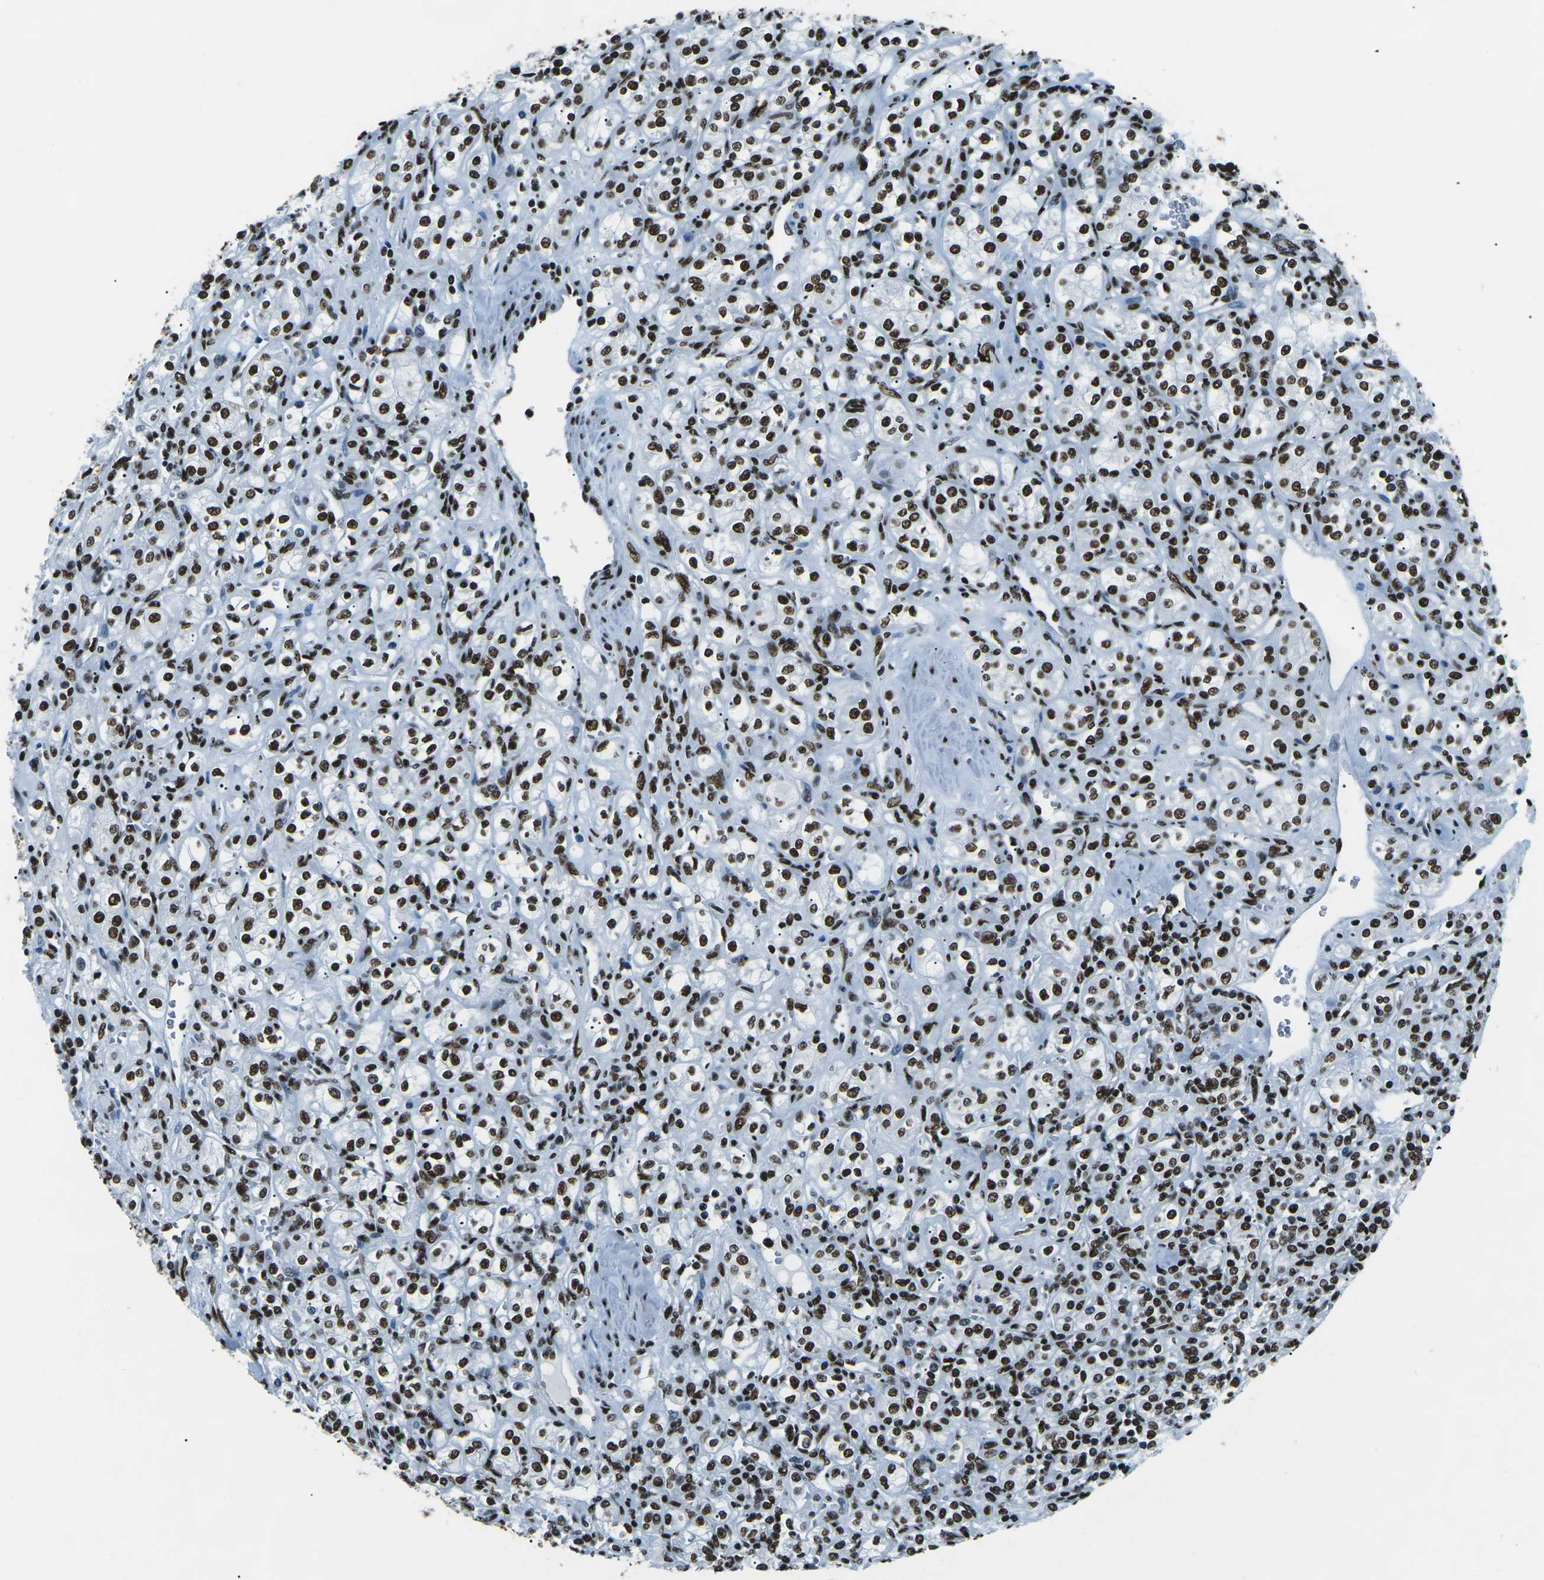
{"staining": {"intensity": "strong", "quantity": ">75%", "location": "nuclear"}, "tissue": "renal cancer", "cell_type": "Tumor cells", "image_type": "cancer", "snomed": [{"axis": "morphology", "description": "Adenocarcinoma, NOS"}, {"axis": "topography", "description": "Kidney"}], "caption": "IHC of renal cancer reveals high levels of strong nuclear positivity in about >75% of tumor cells.", "gene": "HNRNPL", "patient": {"sex": "male", "age": 77}}